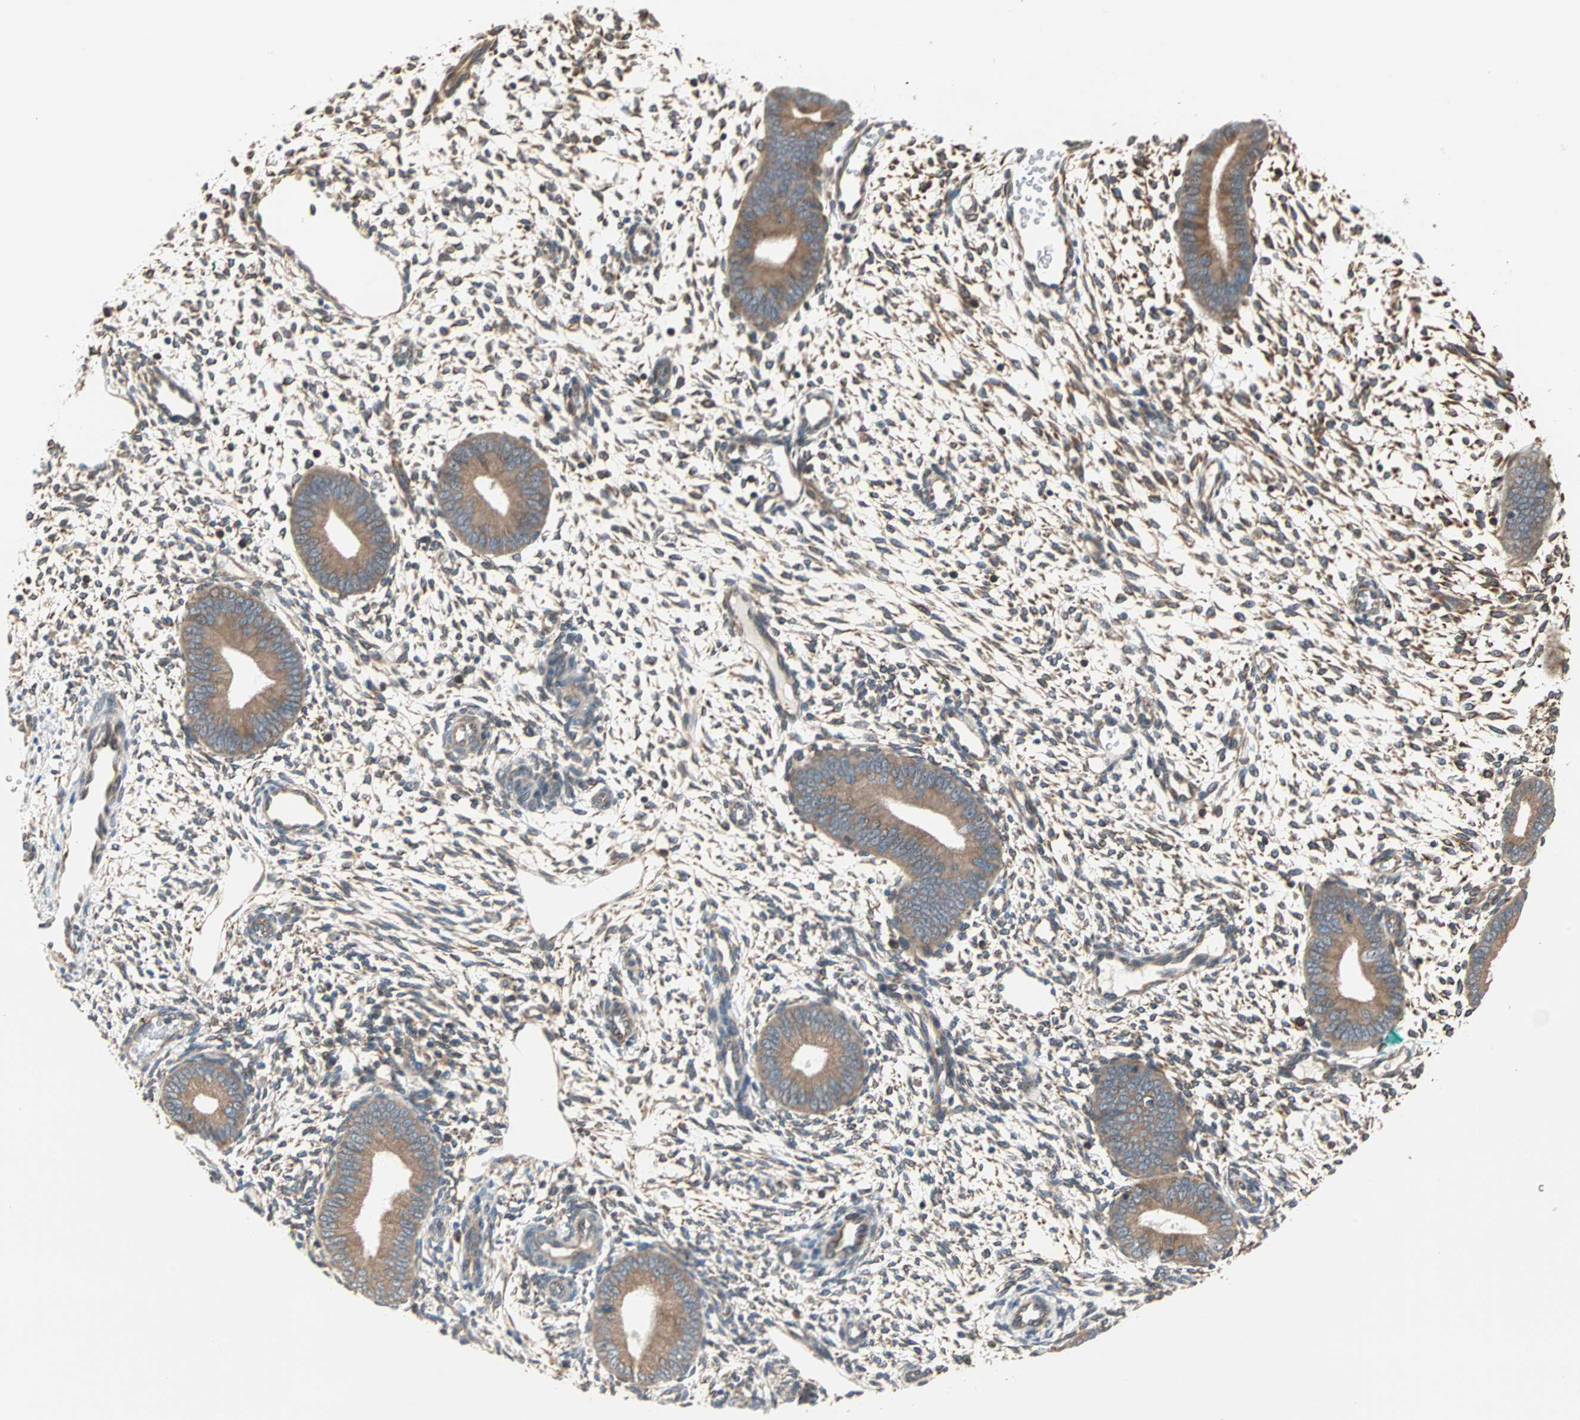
{"staining": {"intensity": "moderate", "quantity": "25%-75%", "location": "cytoplasmic/membranous"}, "tissue": "endometrium", "cell_type": "Cells in endometrial stroma", "image_type": "normal", "snomed": [{"axis": "morphology", "description": "Normal tissue, NOS"}, {"axis": "topography", "description": "Endometrium"}], "caption": "High-power microscopy captured an immunohistochemistry (IHC) histopathology image of normal endometrium, revealing moderate cytoplasmic/membranous staining in about 25%-75% of cells in endometrial stroma. (Brightfield microscopy of DAB IHC at high magnification).", "gene": "SAR1A", "patient": {"sex": "female", "age": 42}}